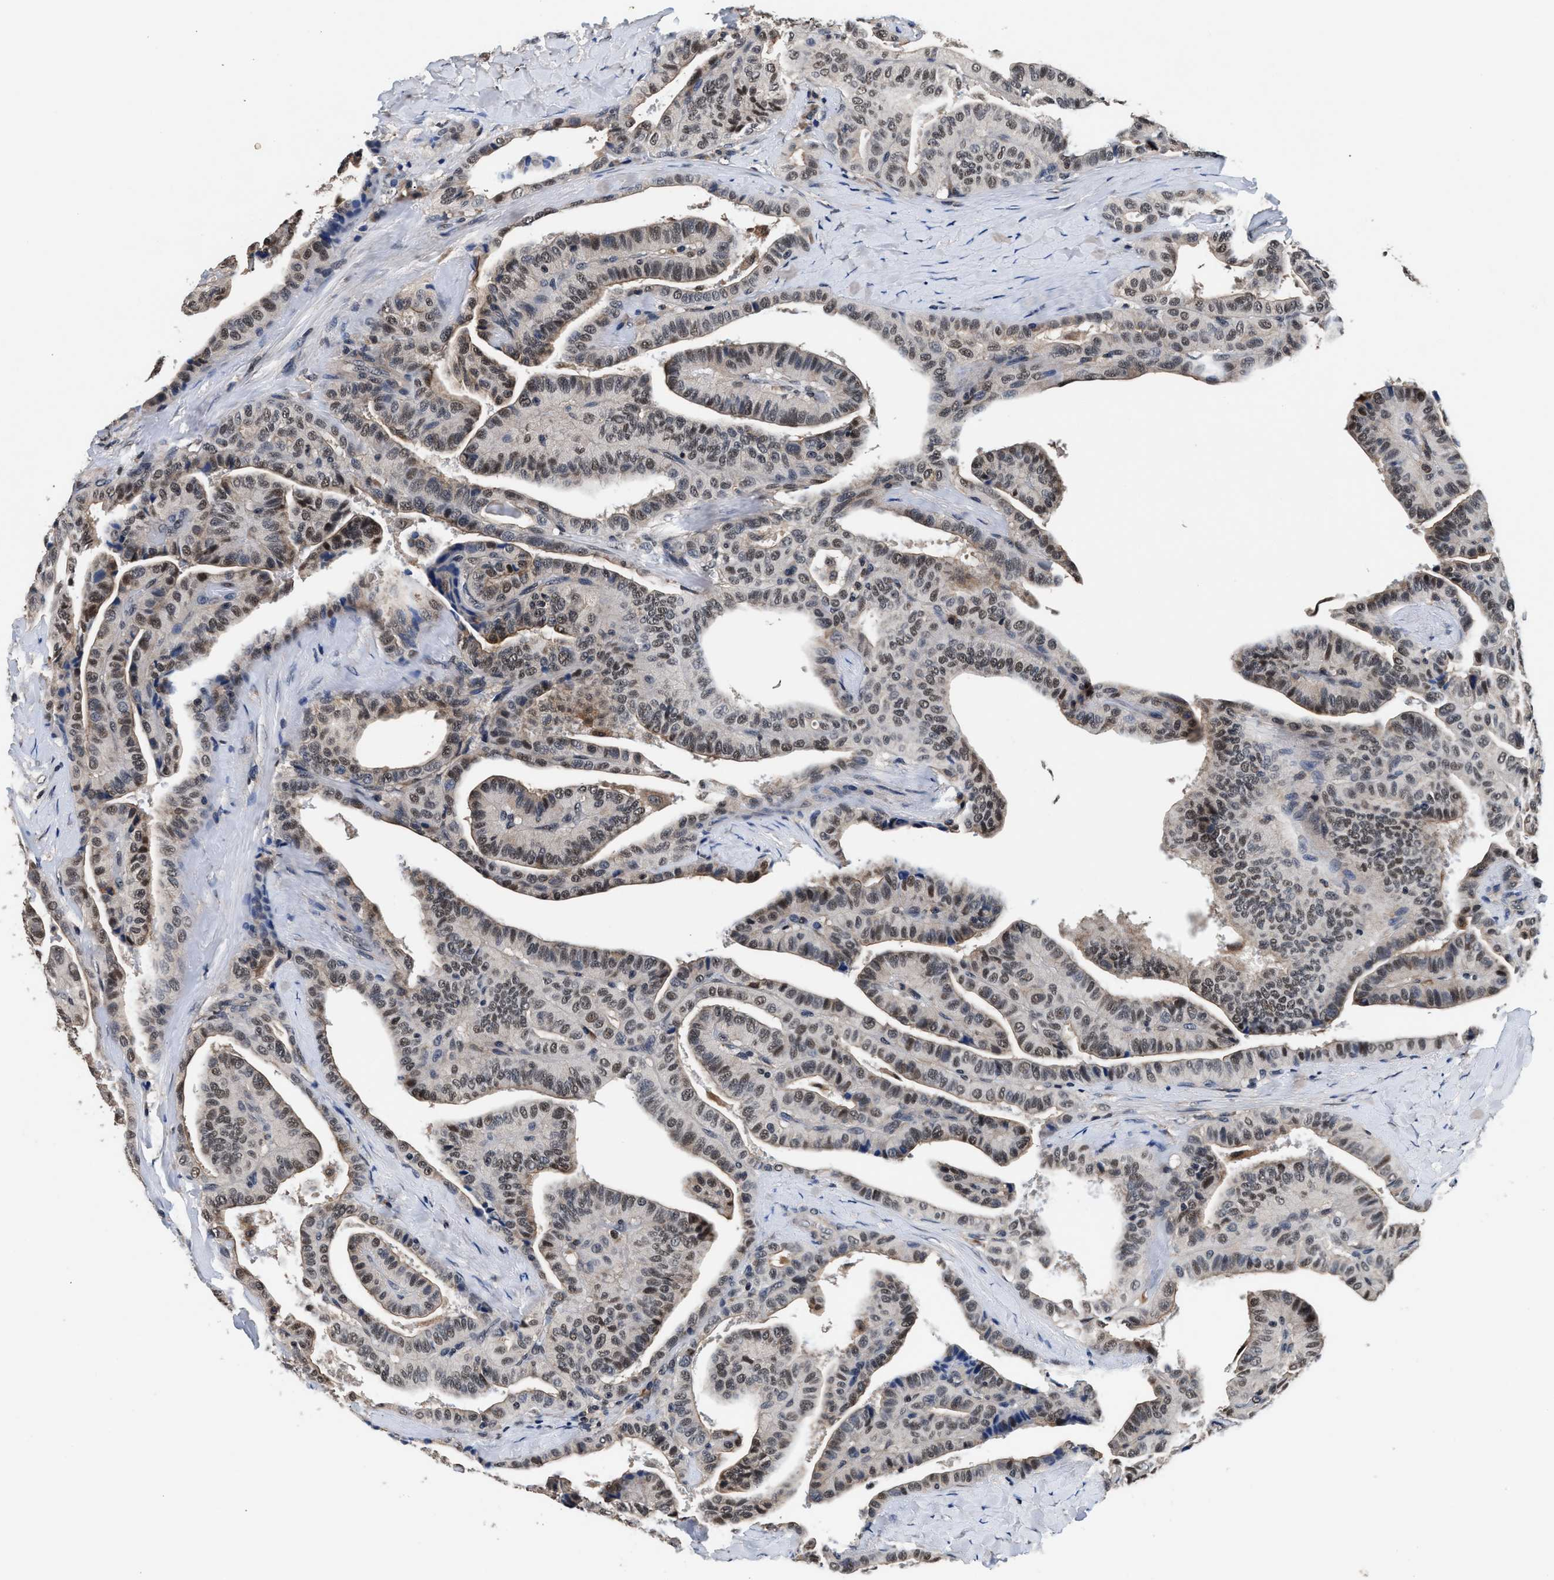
{"staining": {"intensity": "moderate", "quantity": "25%-75%", "location": "nuclear"}, "tissue": "thyroid cancer", "cell_type": "Tumor cells", "image_type": "cancer", "snomed": [{"axis": "morphology", "description": "Papillary adenocarcinoma, NOS"}, {"axis": "topography", "description": "Thyroid gland"}], "caption": "Approximately 25%-75% of tumor cells in thyroid papillary adenocarcinoma display moderate nuclear protein expression as visualized by brown immunohistochemical staining.", "gene": "USP16", "patient": {"sex": "male", "age": 77}}